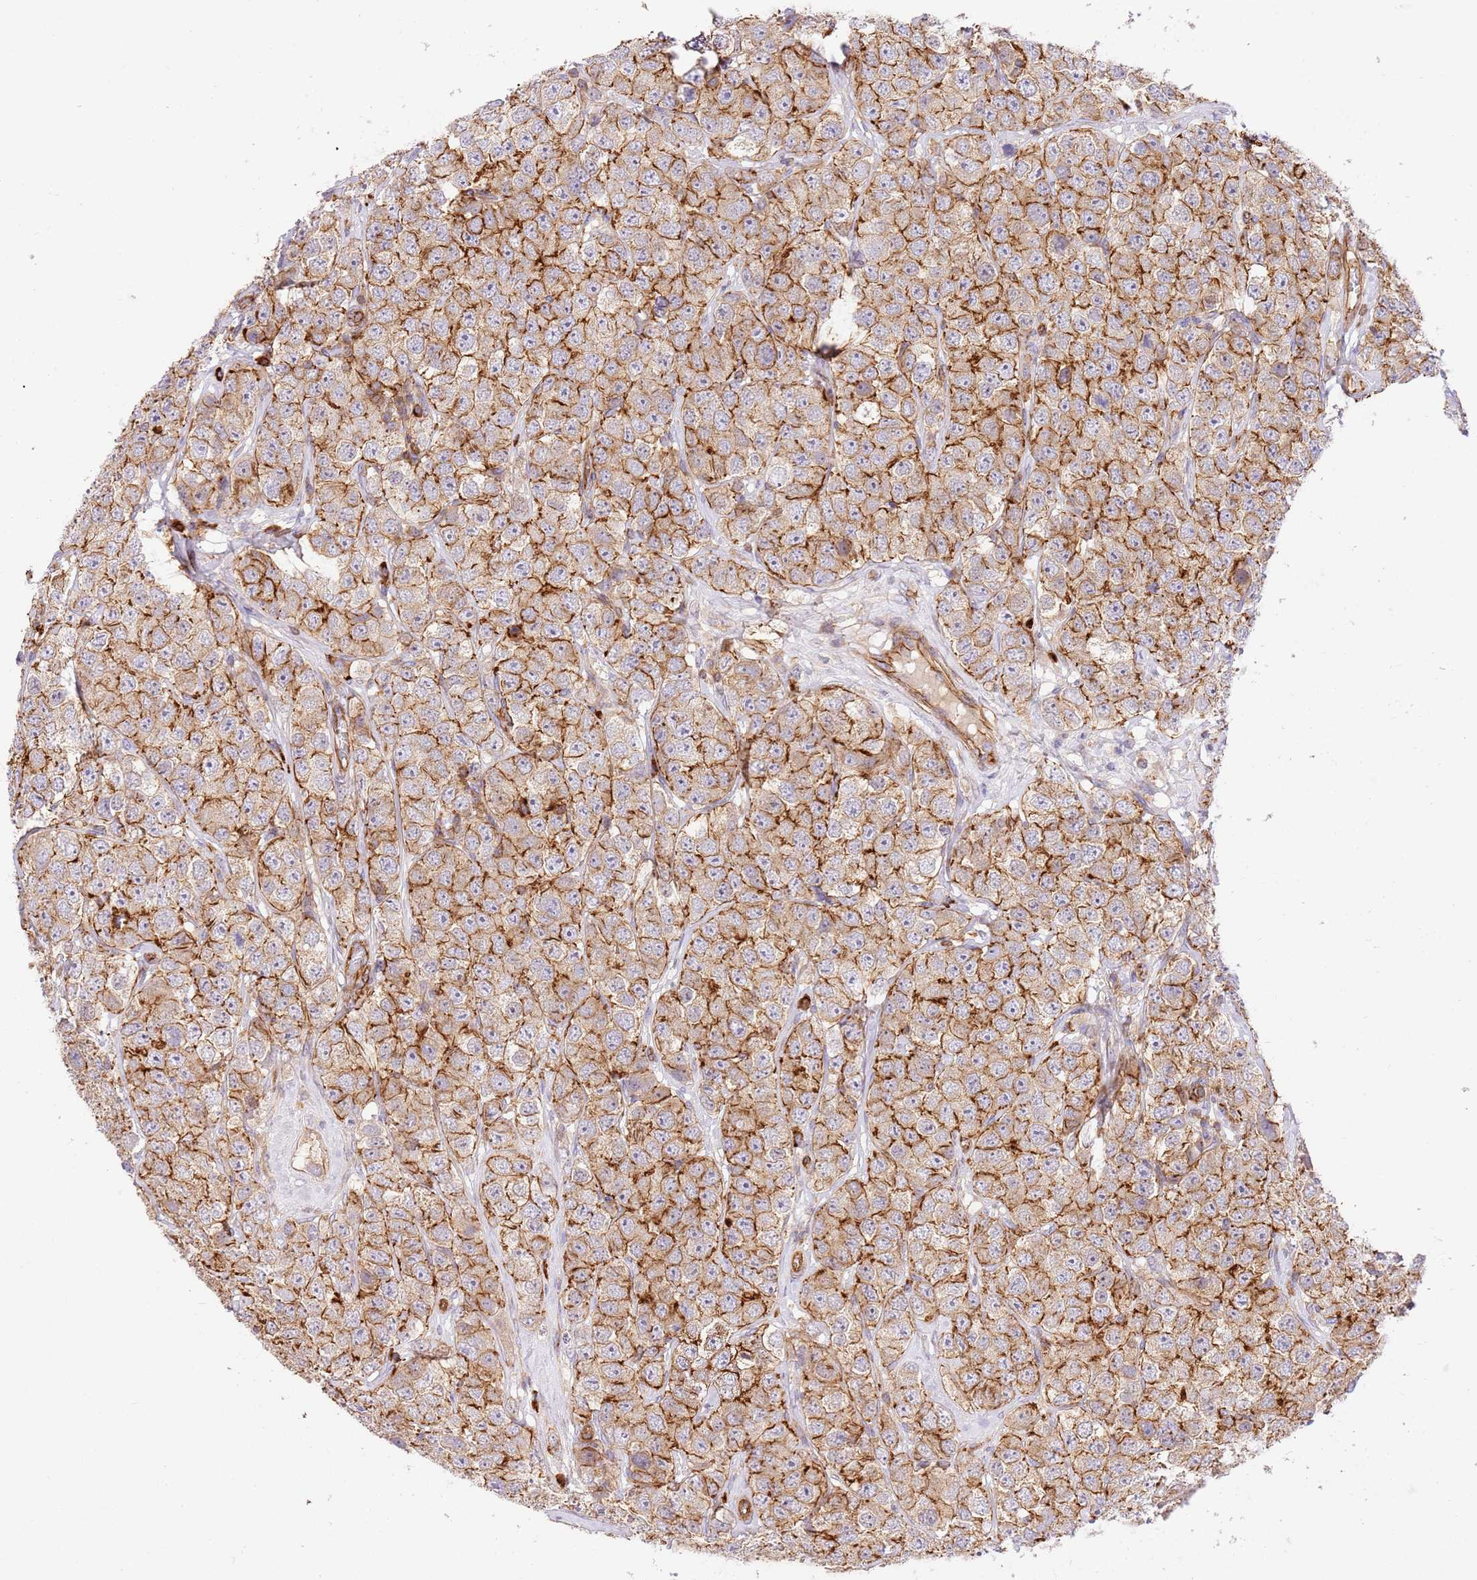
{"staining": {"intensity": "strong", "quantity": ">75%", "location": "cytoplasmic/membranous"}, "tissue": "testis cancer", "cell_type": "Tumor cells", "image_type": "cancer", "snomed": [{"axis": "morphology", "description": "Seminoma, NOS"}, {"axis": "topography", "description": "Testis"}], "caption": "Immunohistochemistry (DAB) staining of human seminoma (testis) exhibits strong cytoplasmic/membranous protein positivity in approximately >75% of tumor cells.", "gene": "EFCAB8", "patient": {"sex": "male", "age": 28}}